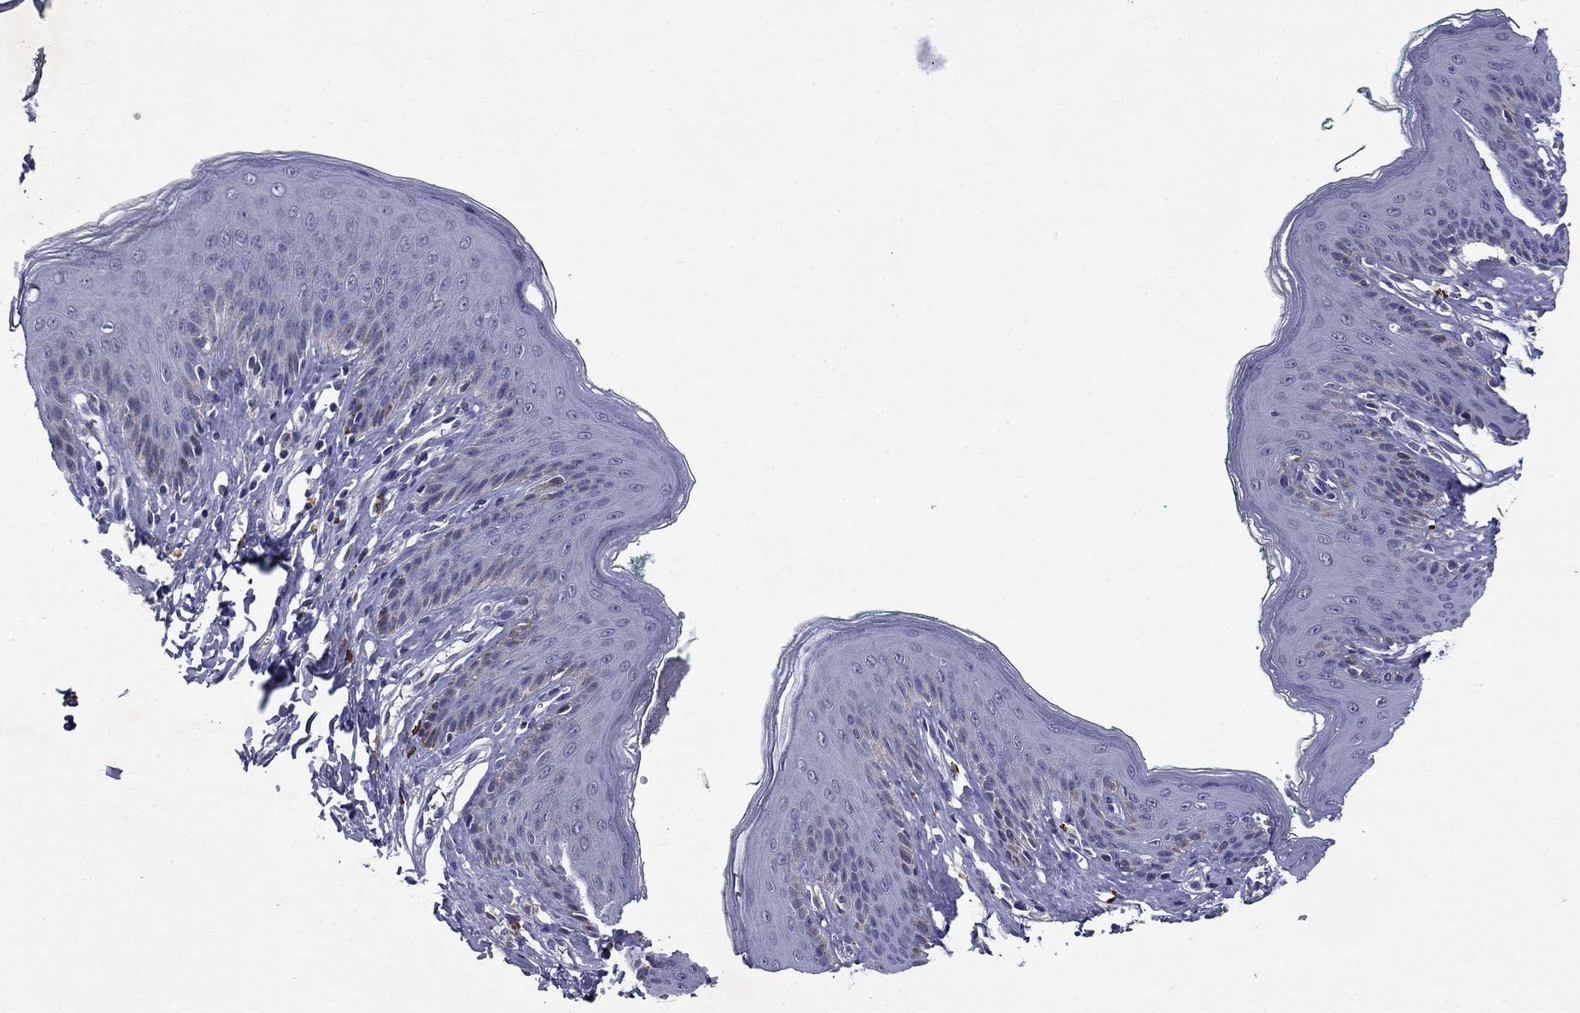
{"staining": {"intensity": "negative", "quantity": "none", "location": "none"}, "tissue": "skin", "cell_type": "Epidermal cells", "image_type": "normal", "snomed": [{"axis": "morphology", "description": "Normal tissue, NOS"}, {"axis": "topography", "description": "Vulva"}], "caption": "Immunohistochemistry (IHC) image of unremarkable skin stained for a protein (brown), which shows no positivity in epidermal cells.", "gene": "STAB2", "patient": {"sex": "female", "age": 66}}